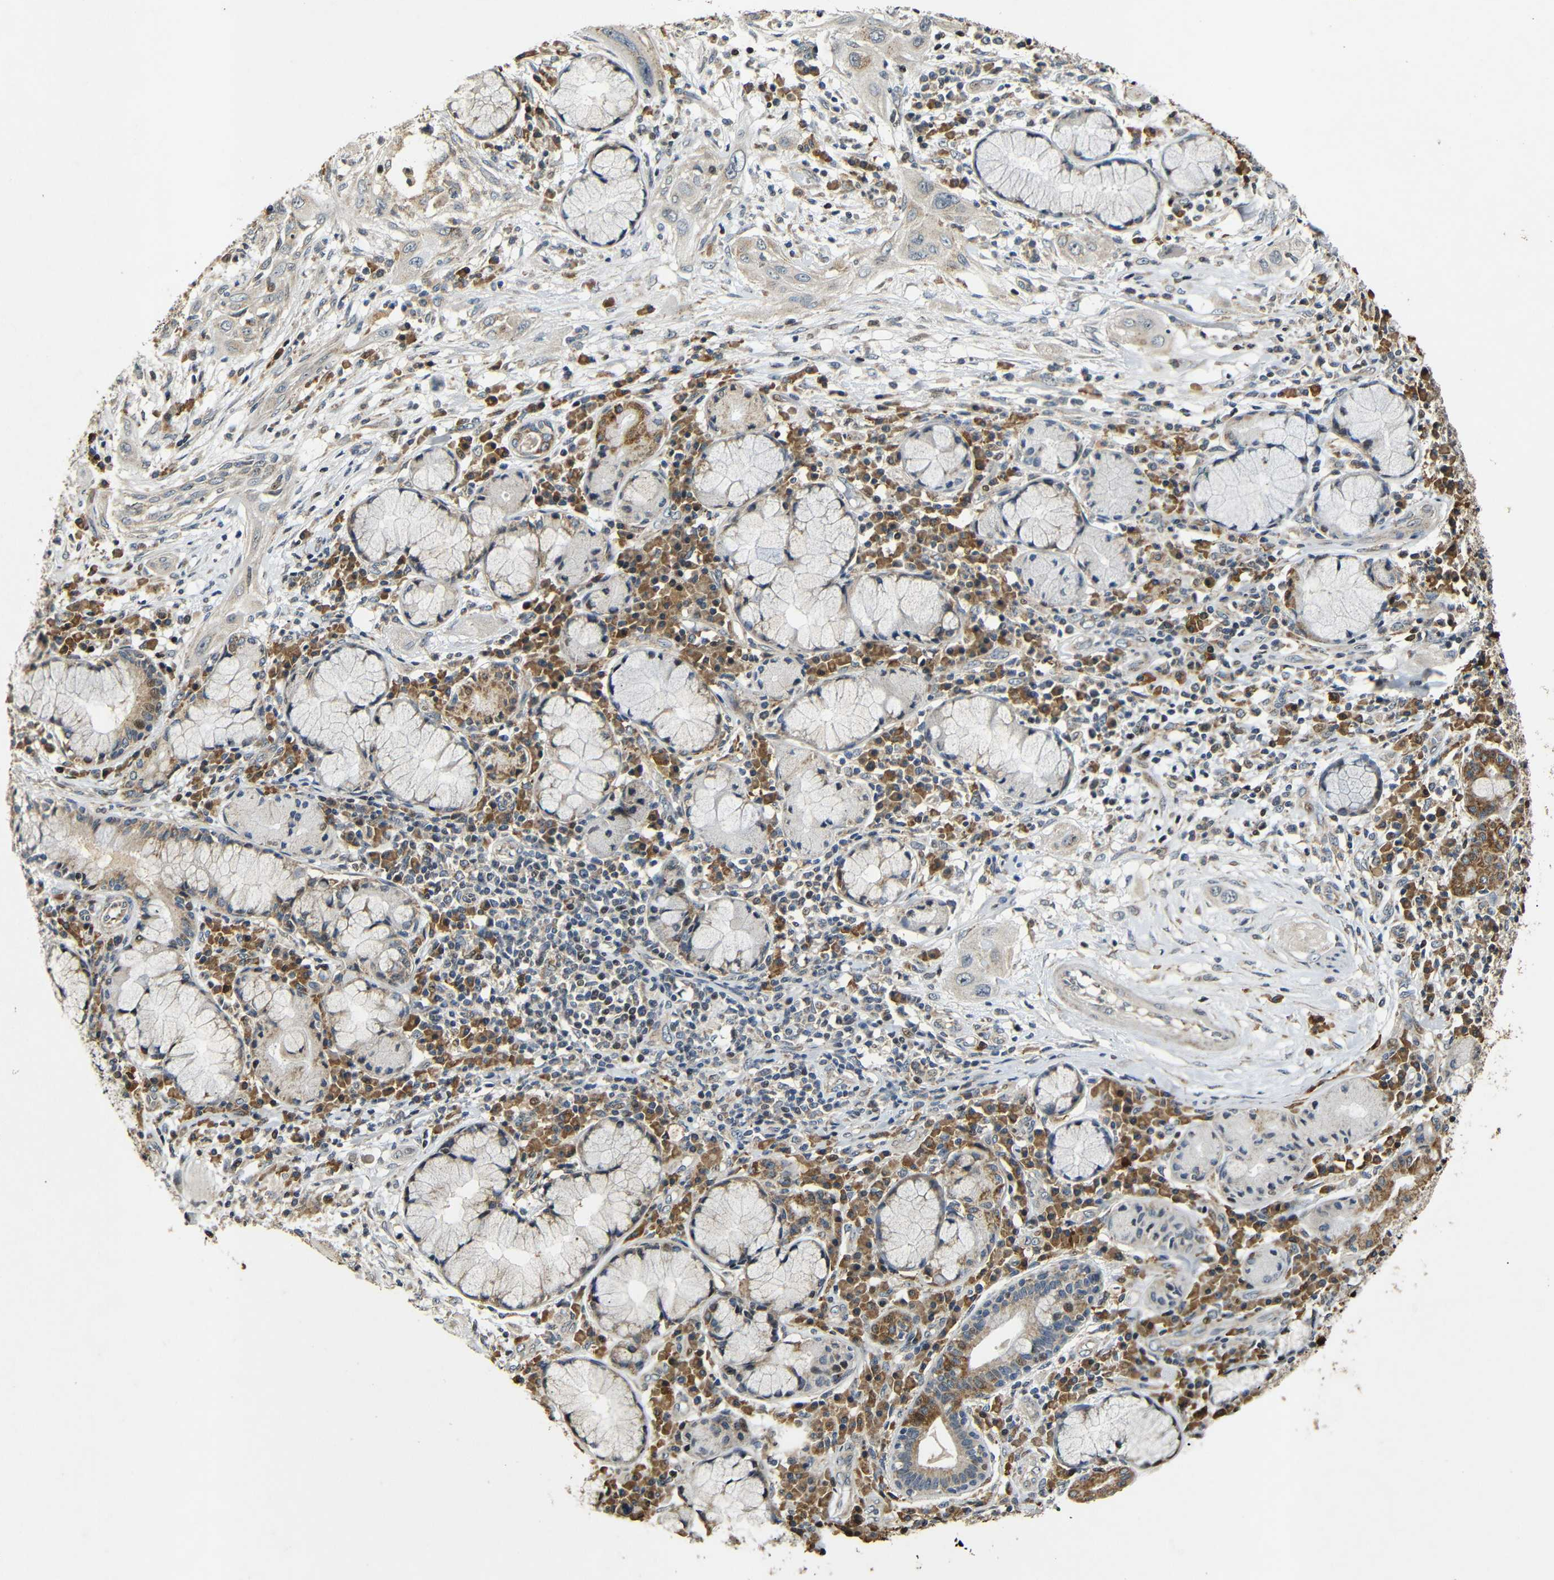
{"staining": {"intensity": "weak", "quantity": ">75%", "location": "cytoplasmic/membranous"}, "tissue": "lung cancer", "cell_type": "Tumor cells", "image_type": "cancer", "snomed": [{"axis": "morphology", "description": "Squamous cell carcinoma, NOS"}, {"axis": "topography", "description": "Lung"}], "caption": "DAB (3,3'-diaminobenzidine) immunohistochemical staining of human squamous cell carcinoma (lung) shows weak cytoplasmic/membranous protein expression in approximately >75% of tumor cells. (DAB (3,3'-diaminobenzidine) IHC, brown staining for protein, blue staining for nuclei).", "gene": "KAZALD1", "patient": {"sex": "female", "age": 47}}